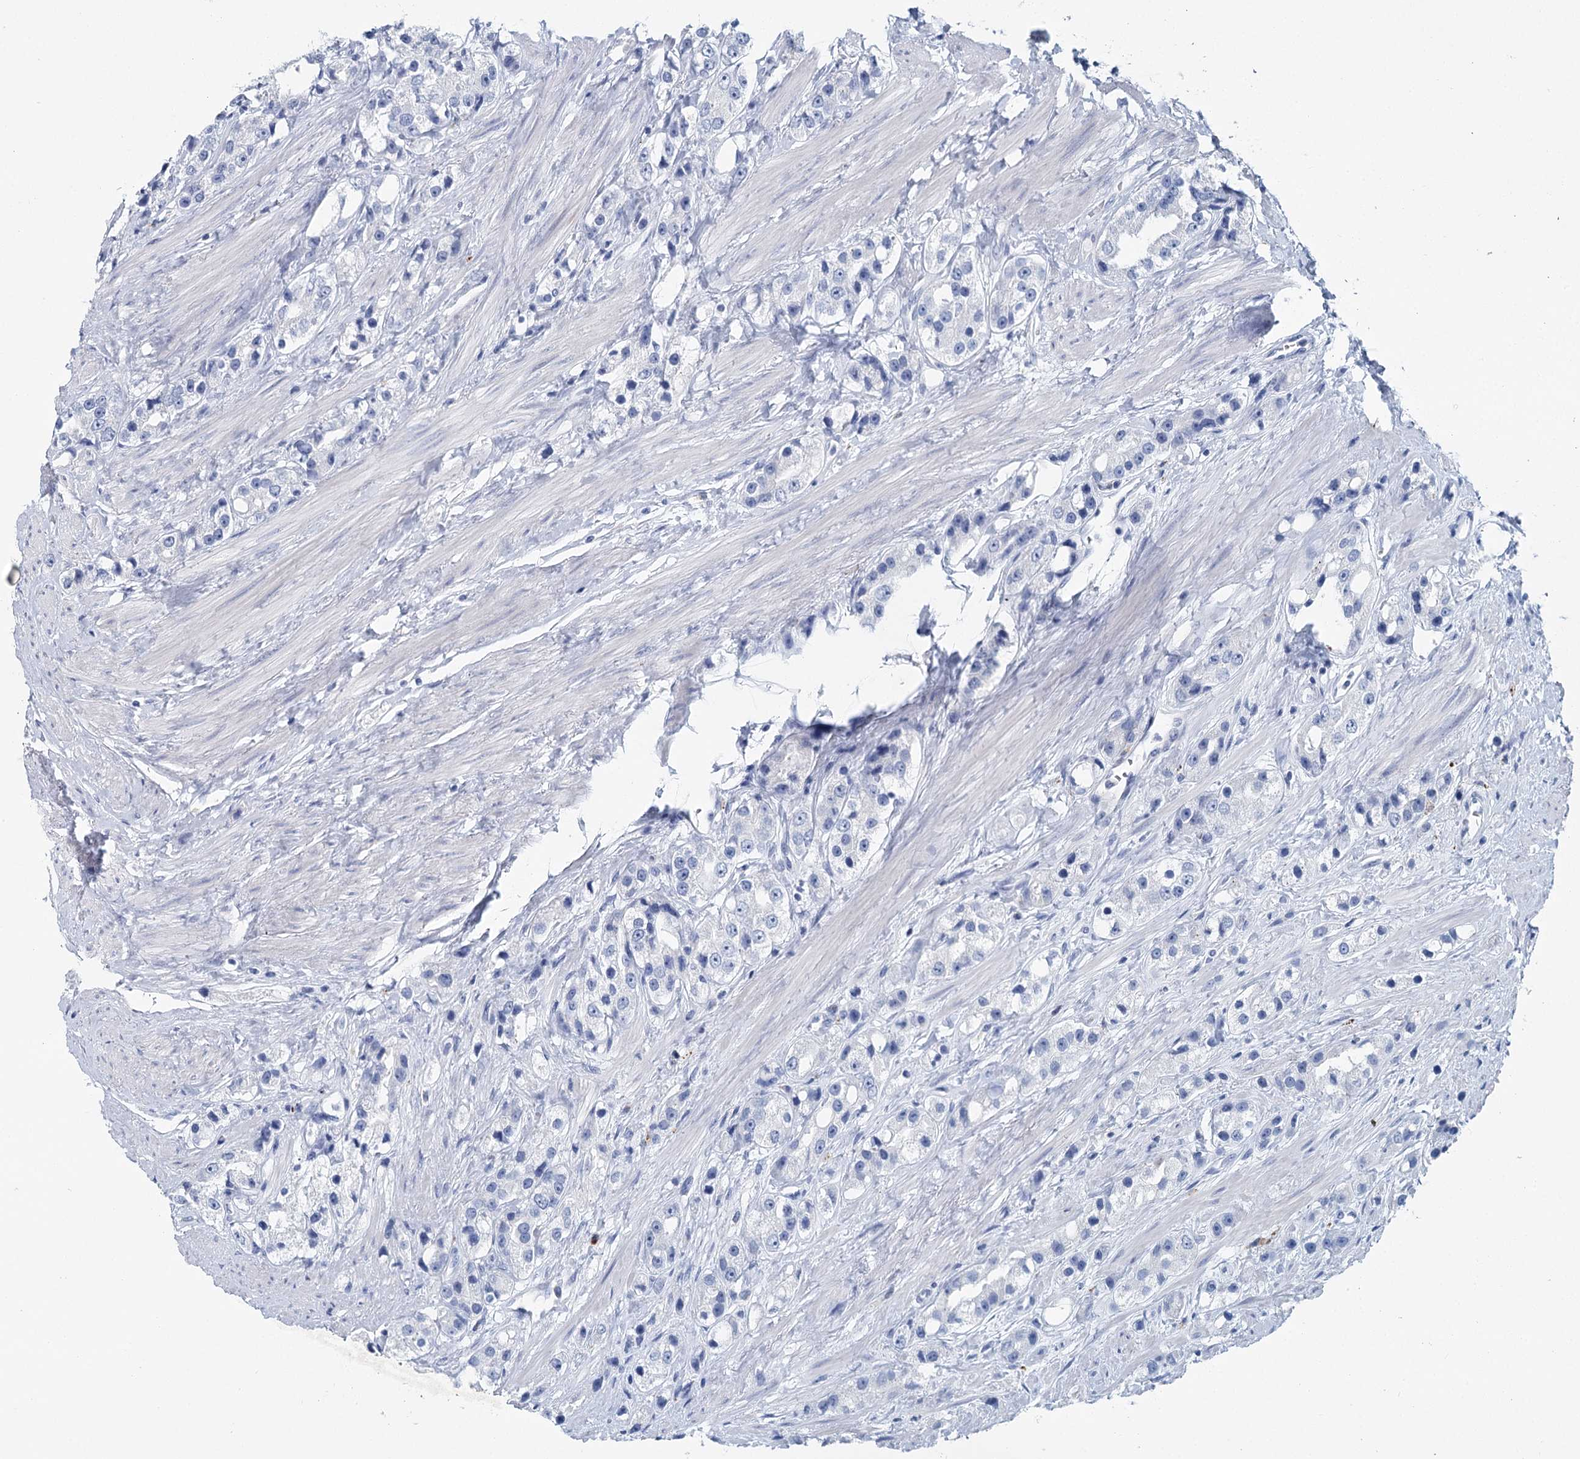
{"staining": {"intensity": "negative", "quantity": "none", "location": "none"}, "tissue": "prostate cancer", "cell_type": "Tumor cells", "image_type": "cancer", "snomed": [{"axis": "morphology", "description": "Adenocarcinoma, NOS"}, {"axis": "topography", "description": "Prostate"}], "caption": "Image shows no protein expression in tumor cells of prostate cancer tissue.", "gene": "METTL7B", "patient": {"sex": "male", "age": 79}}